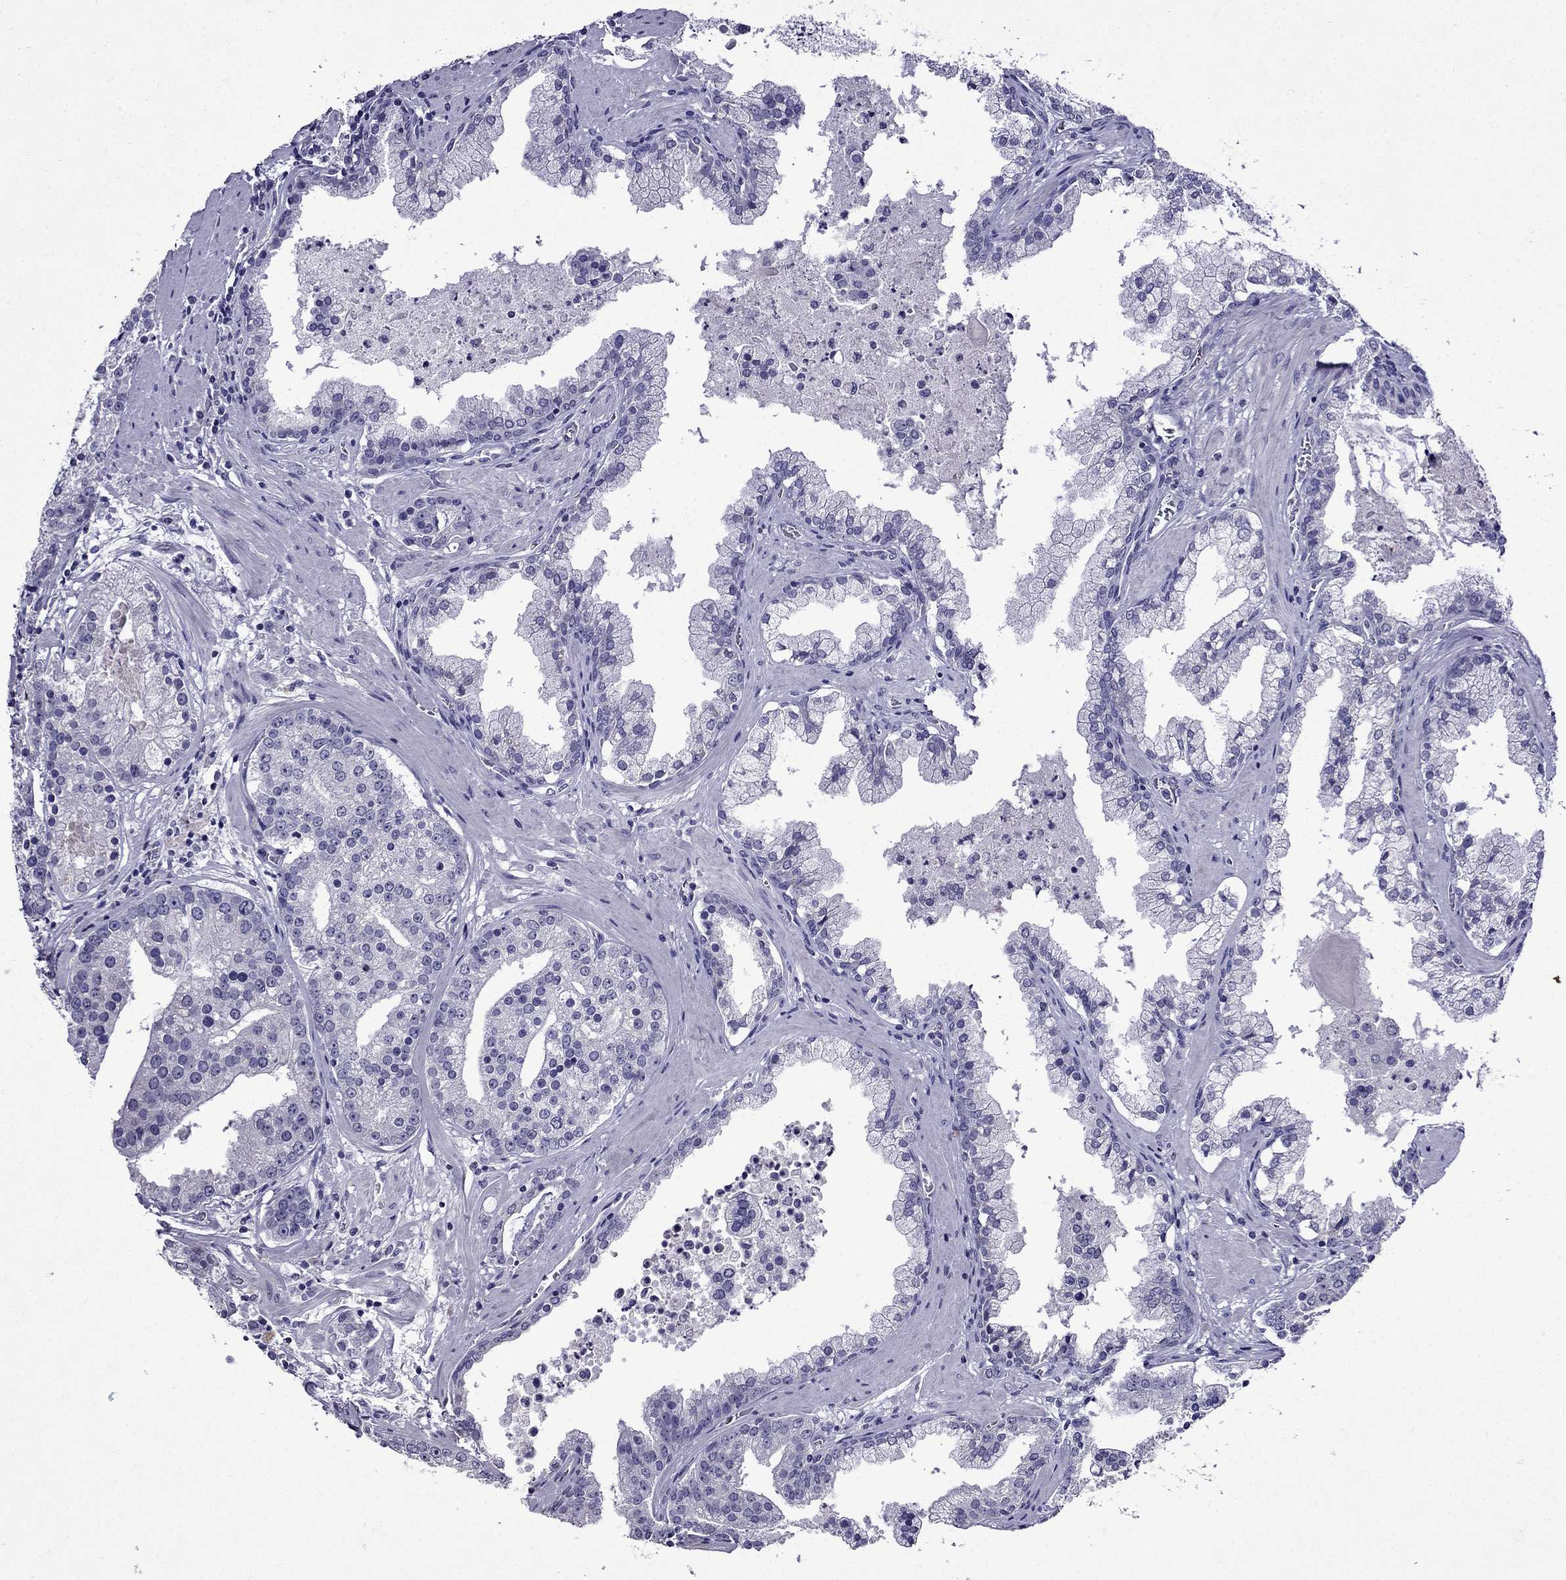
{"staining": {"intensity": "negative", "quantity": "none", "location": "none"}, "tissue": "prostate cancer", "cell_type": "Tumor cells", "image_type": "cancer", "snomed": [{"axis": "morphology", "description": "Adenocarcinoma, NOS"}, {"axis": "topography", "description": "Prostate and seminal vesicle, NOS"}, {"axis": "topography", "description": "Prostate"}], "caption": "Protein analysis of prostate cancer demonstrates no significant positivity in tumor cells. Nuclei are stained in blue.", "gene": "DNAH17", "patient": {"sex": "male", "age": 44}}